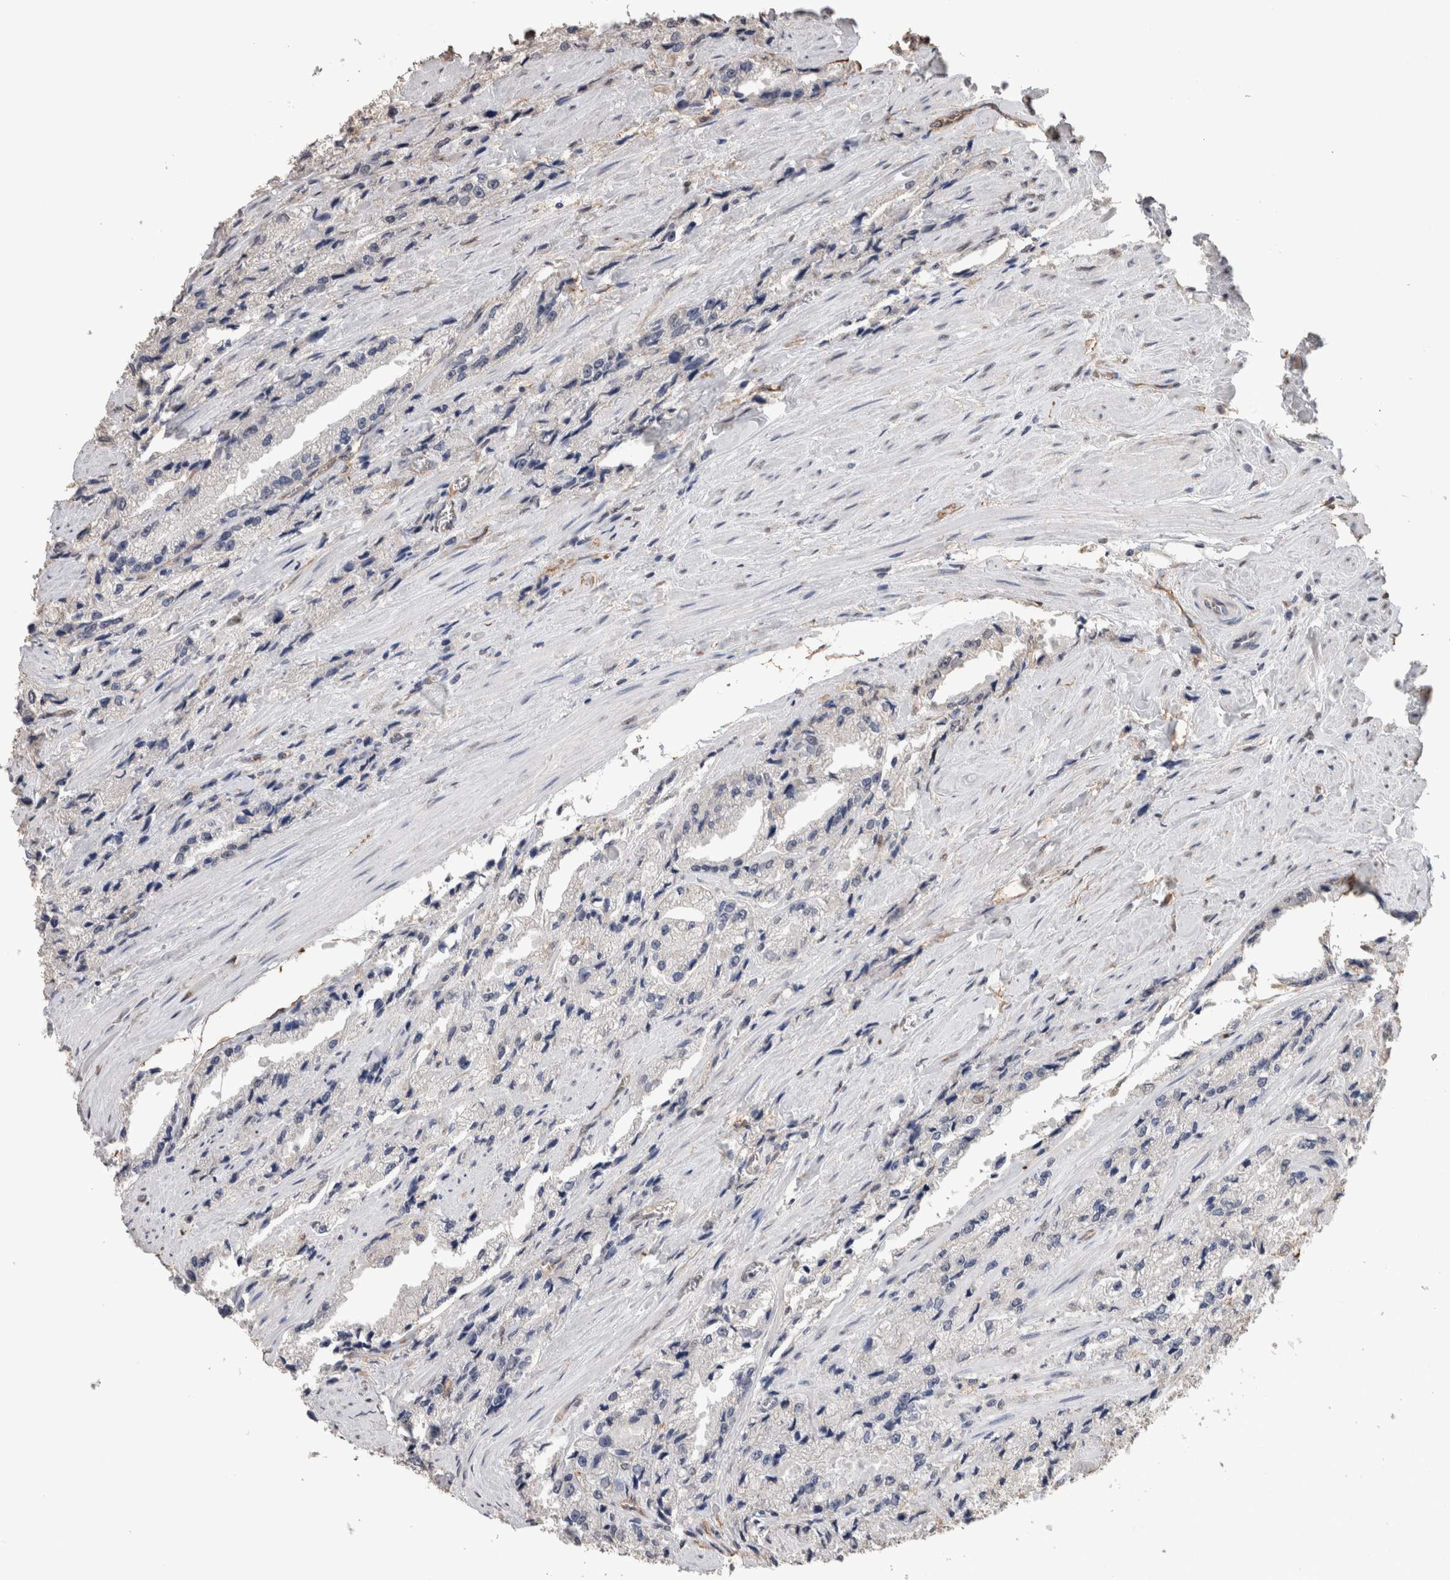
{"staining": {"intensity": "weak", "quantity": "<25%", "location": "cytoplasmic/membranous"}, "tissue": "prostate cancer", "cell_type": "Tumor cells", "image_type": "cancer", "snomed": [{"axis": "morphology", "description": "Adenocarcinoma, High grade"}, {"axis": "topography", "description": "Prostate"}], "caption": "A high-resolution image shows immunohistochemistry (IHC) staining of adenocarcinoma (high-grade) (prostate), which shows no significant staining in tumor cells.", "gene": "S100A10", "patient": {"sex": "male", "age": 58}}